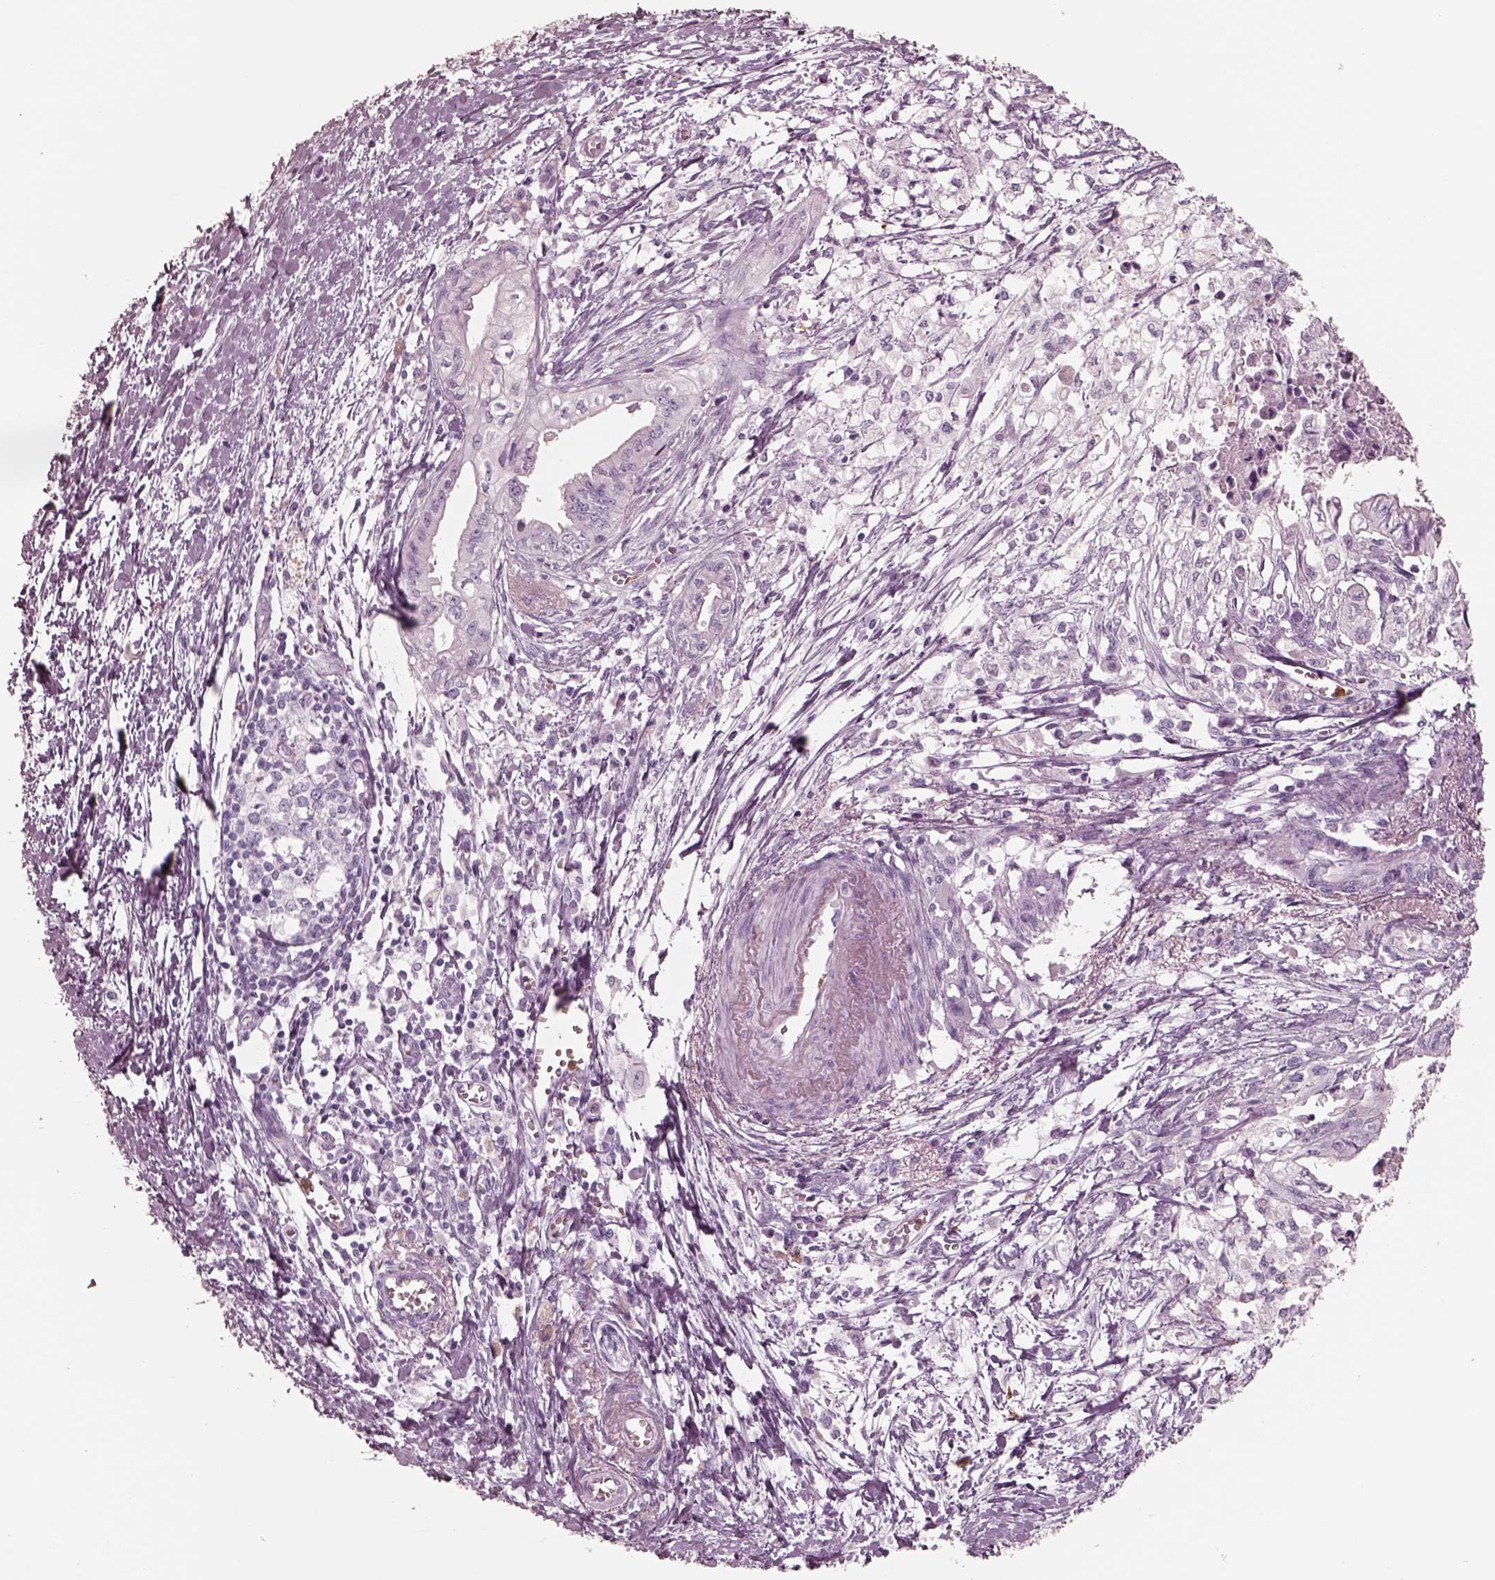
{"staining": {"intensity": "negative", "quantity": "none", "location": "none"}, "tissue": "pancreatic cancer", "cell_type": "Tumor cells", "image_type": "cancer", "snomed": [{"axis": "morphology", "description": "Adenocarcinoma, NOS"}, {"axis": "topography", "description": "Pancreas"}], "caption": "IHC image of human pancreatic cancer stained for a protein (brown), which shows no positivity in tumor cells.", "gene": "ELANE", "patient": {"sex": "female", "age": 61}}